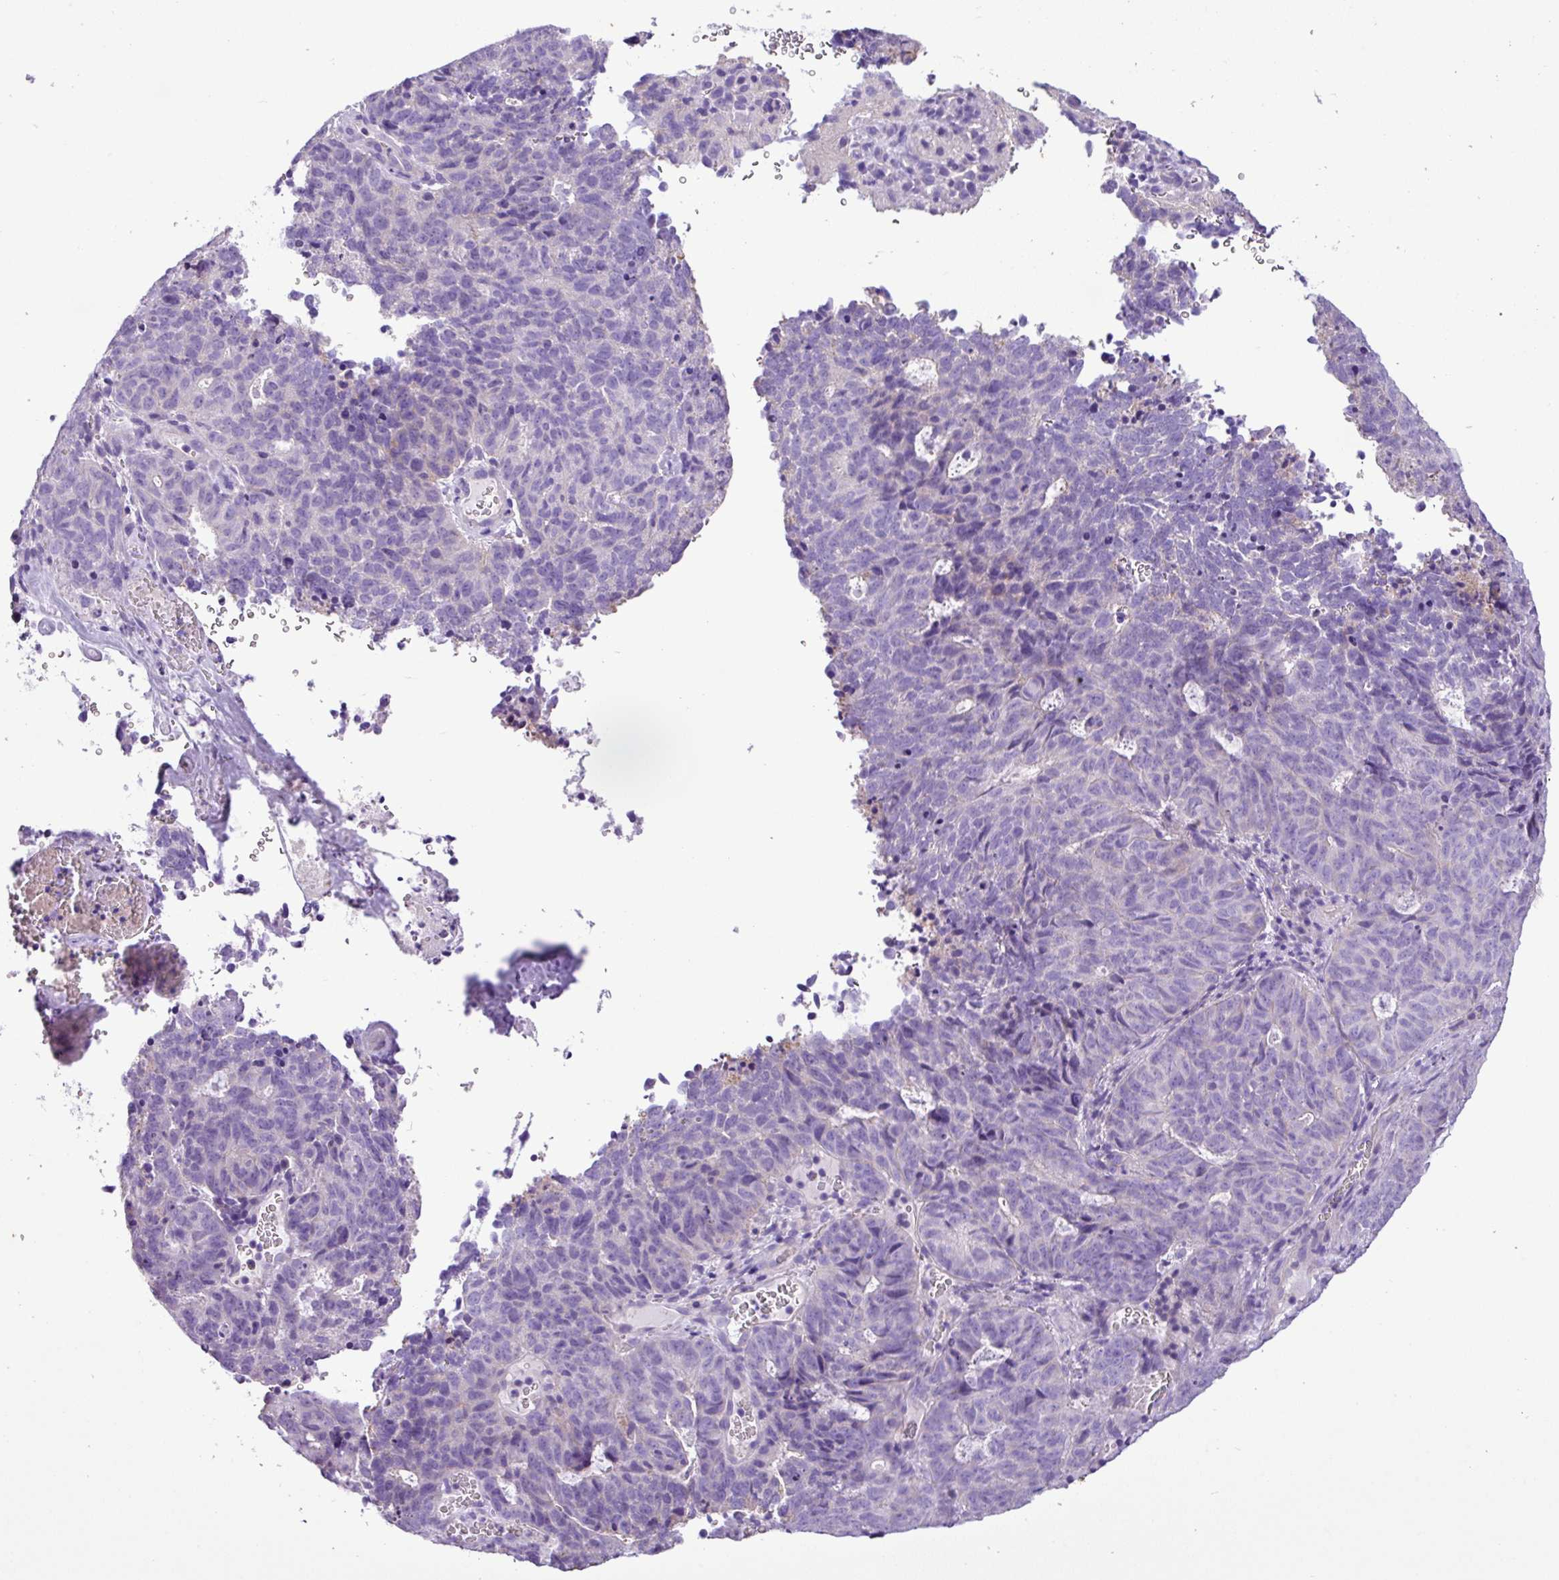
{"staining": {"intensity": "negative", "quantity": "none", "location": "none"}, "tissue": "cervical cancer", "cell_type": "Tumor cells", "image_type": "cancer", "snomed": [{"axis": "morphology", "description": "Adenocarcinoma, NOS"}, {"axis": "topography", "description": "Cervix"}], "caption": "Tumor cells are negative for brown protein staining in cervical adenocarcinoma. (Brightfield microscopy of DAB immunohistochemistry at high magnification).", "gene": "ZNF334", "patient": {"sex": "female", "age": 38}}